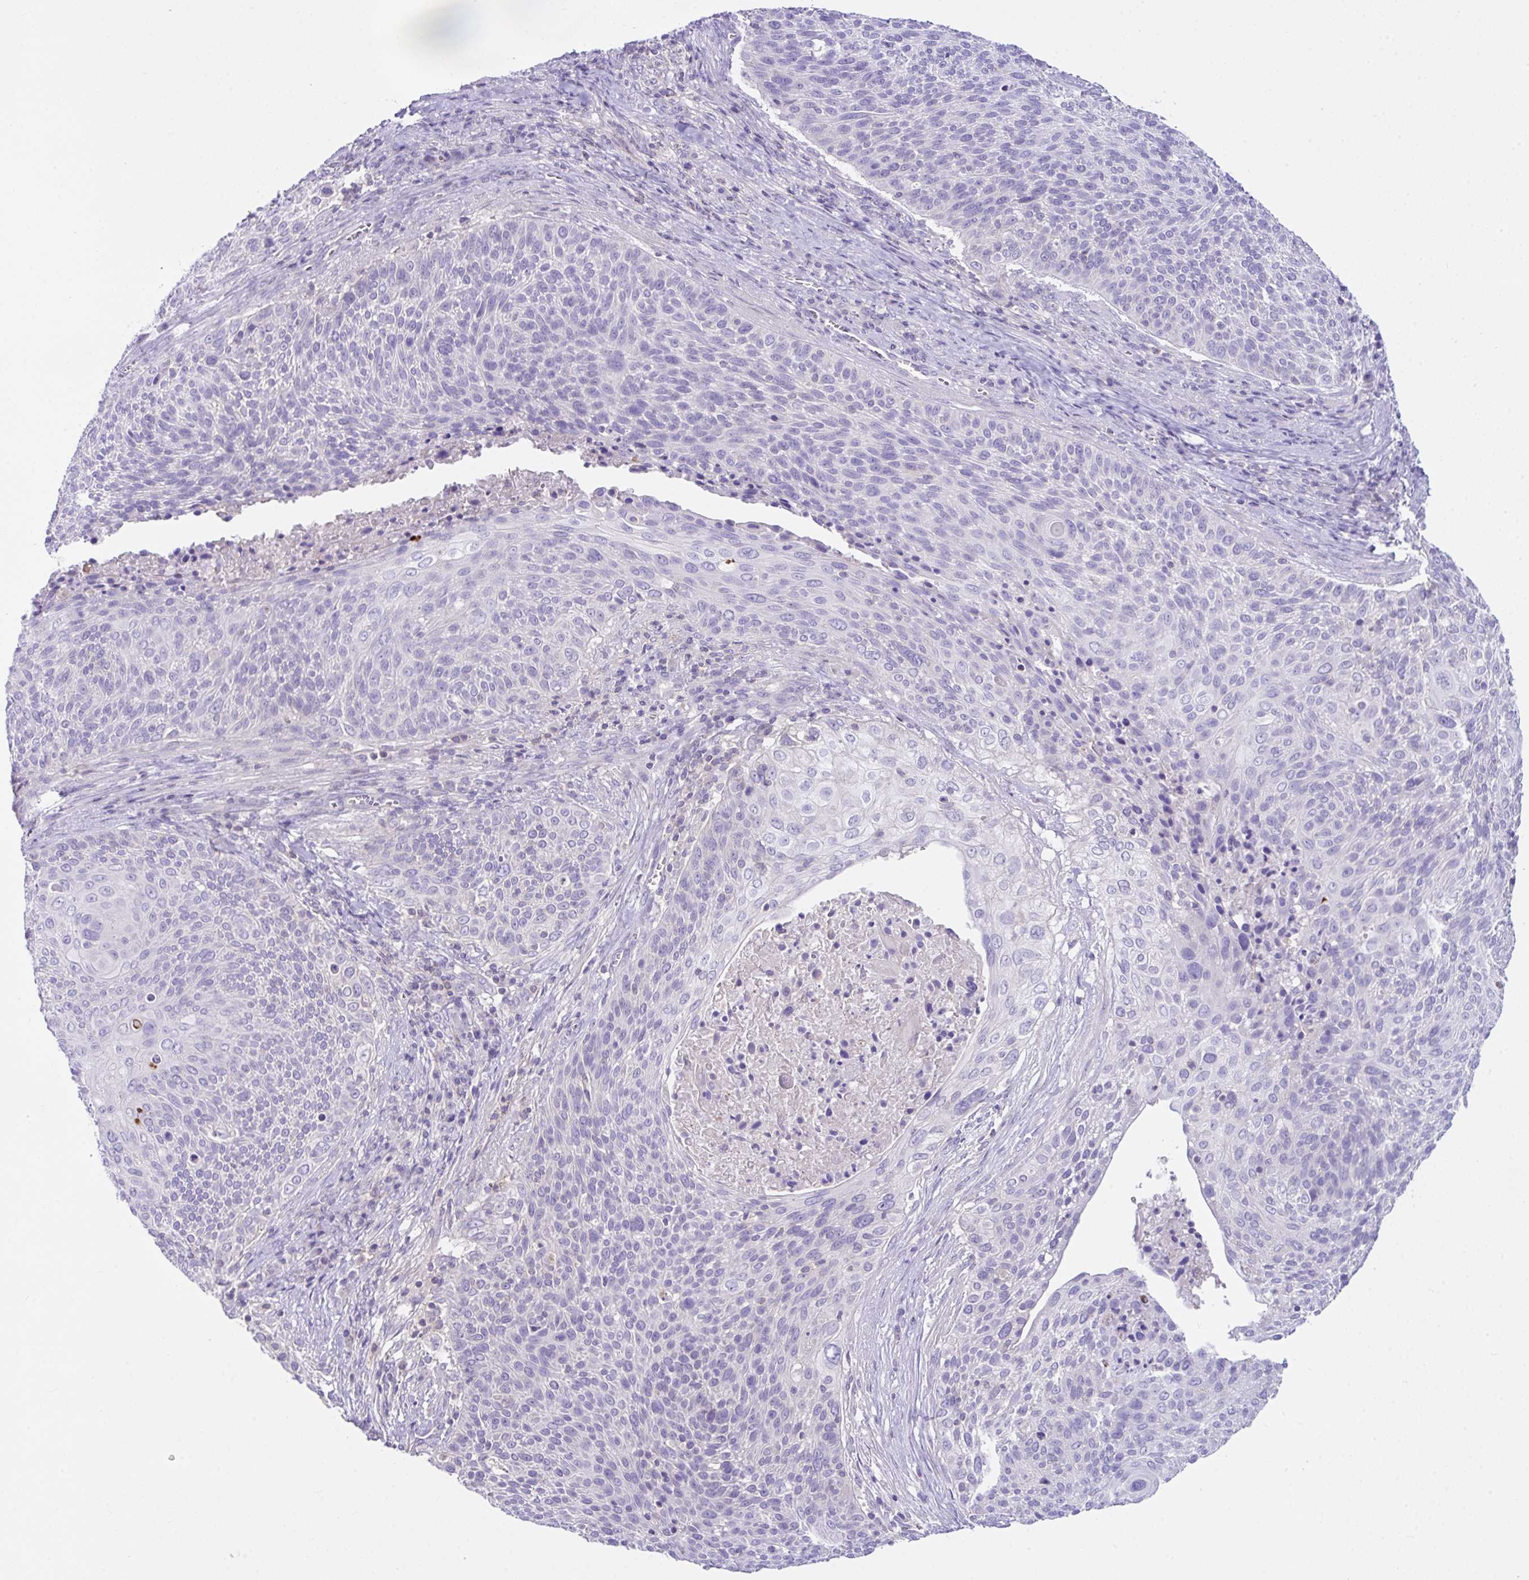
{"staining": {"intensity": "negative", "quantity": "none", "location": "none"}, "tissue": "cervical cancer", "cell_type": "Tumor cells", "image_type": "cancer", "snomed": [{"axis": "morphology", "description": "Squamous cell carcinoma, NOS"}, {"axis": "topography", "description": "Cervix"}], "caption": "This is an IHC image of squamous cell carcinoma (cervical). There is no expression in tumor cells.", "gene": "D2HGDH", "patient": {"sex": "female", "age": 31}}